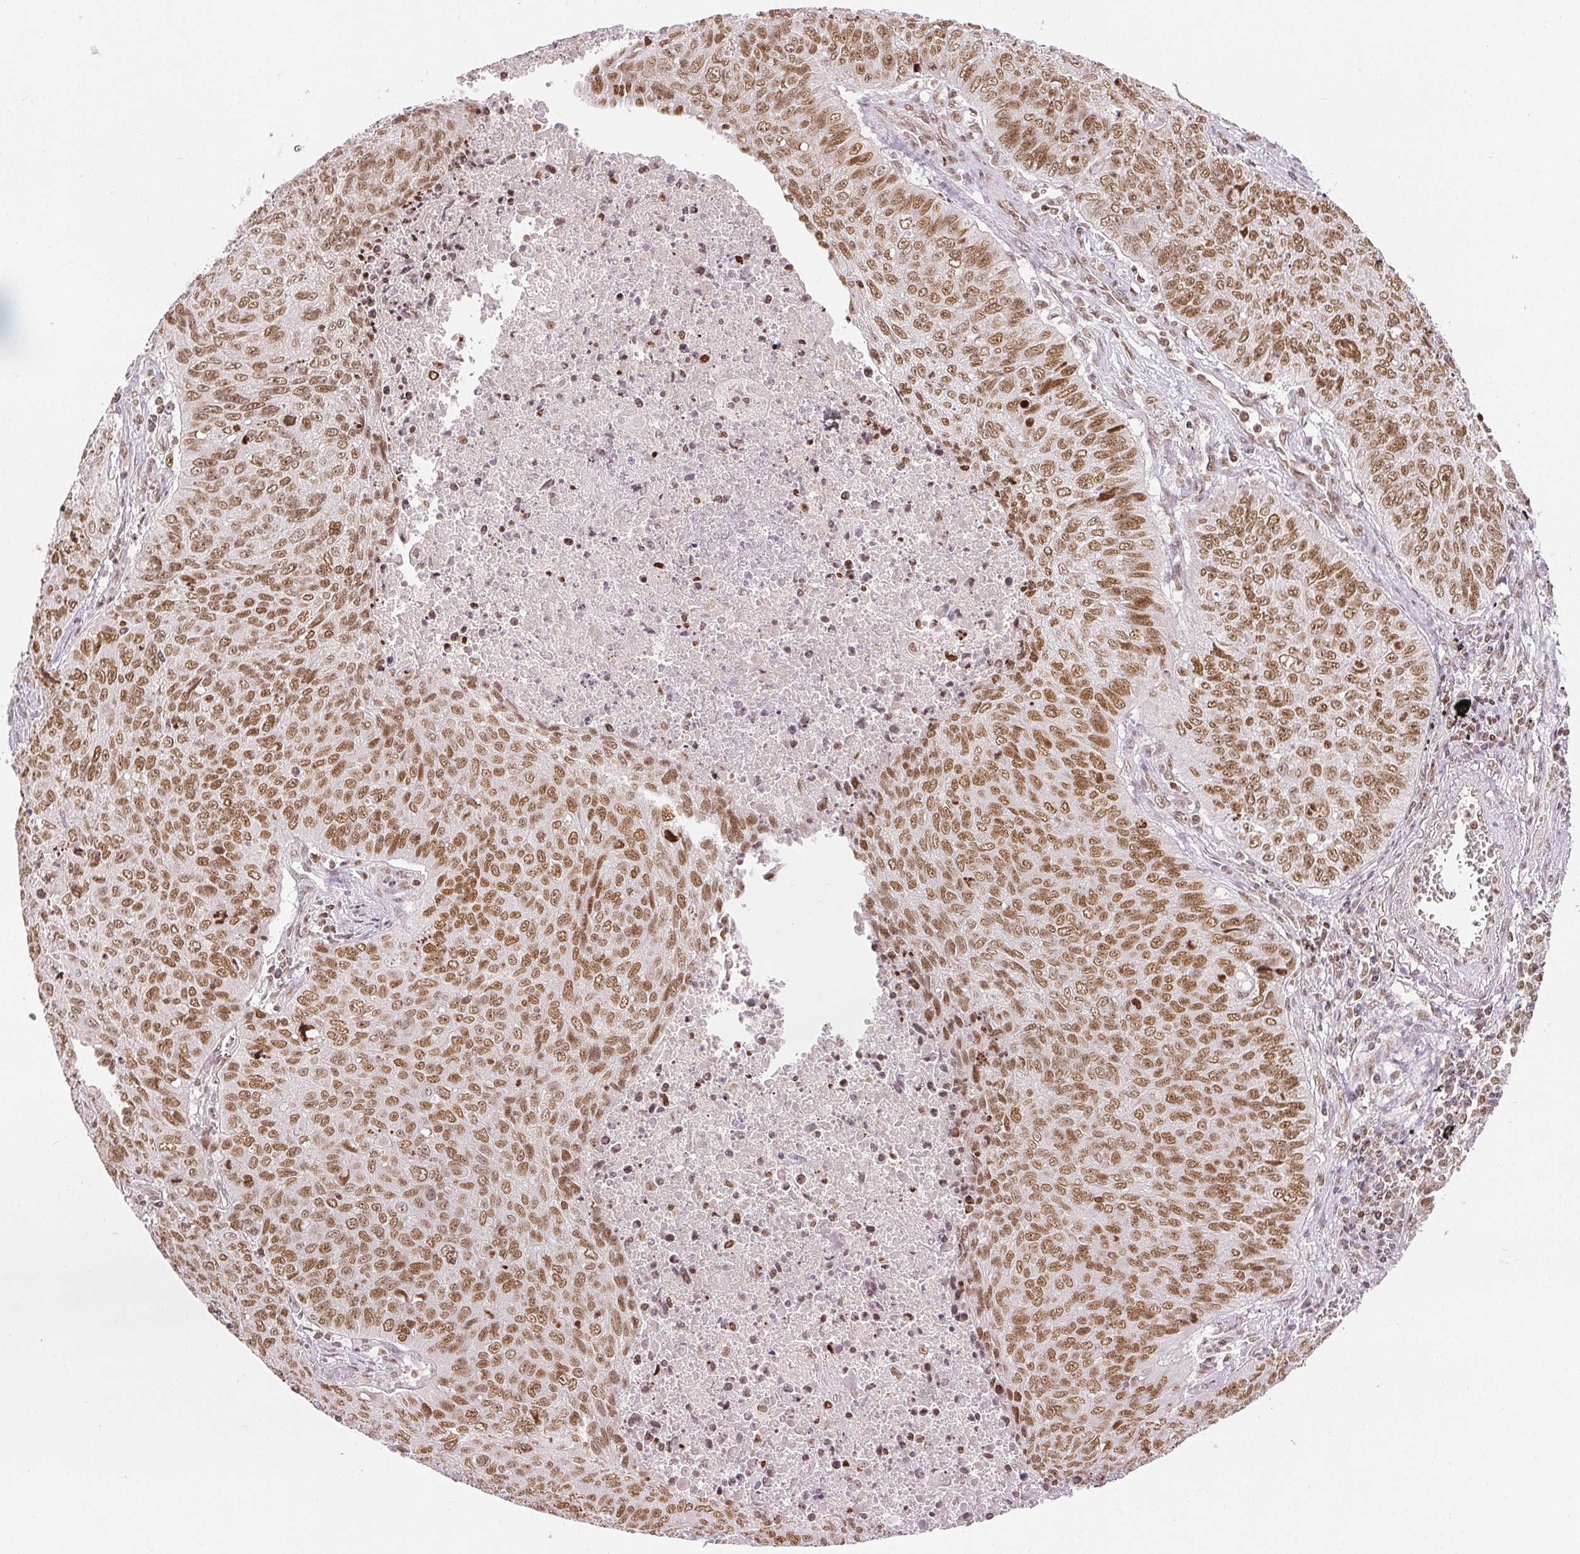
{"staining": {"intensity": "moderate", "quantity": ">75%", "location": "nuclear"}, "tissue": "lung cancer", "cell_type": "Tumor cells", "image_type": "cancer", "snomed": [{"axis": "morphology", "description": "Normal morphology"}, {"axis": "morphology", "description": "Aneuploidy"}, {"axis": "morphology", "description": "Squamous cell carcinoma, NOS"}, {"axis": "topography", "description": "Lymph node"}, {"axis": "topography", "description": "Lung"}], "caption": "Protein staining reveals moderate nuclear positivity in about >75% of tumor cells in lung cancer.", "gene": "DEK", "patient": {"sex": "female", "age": 76}}